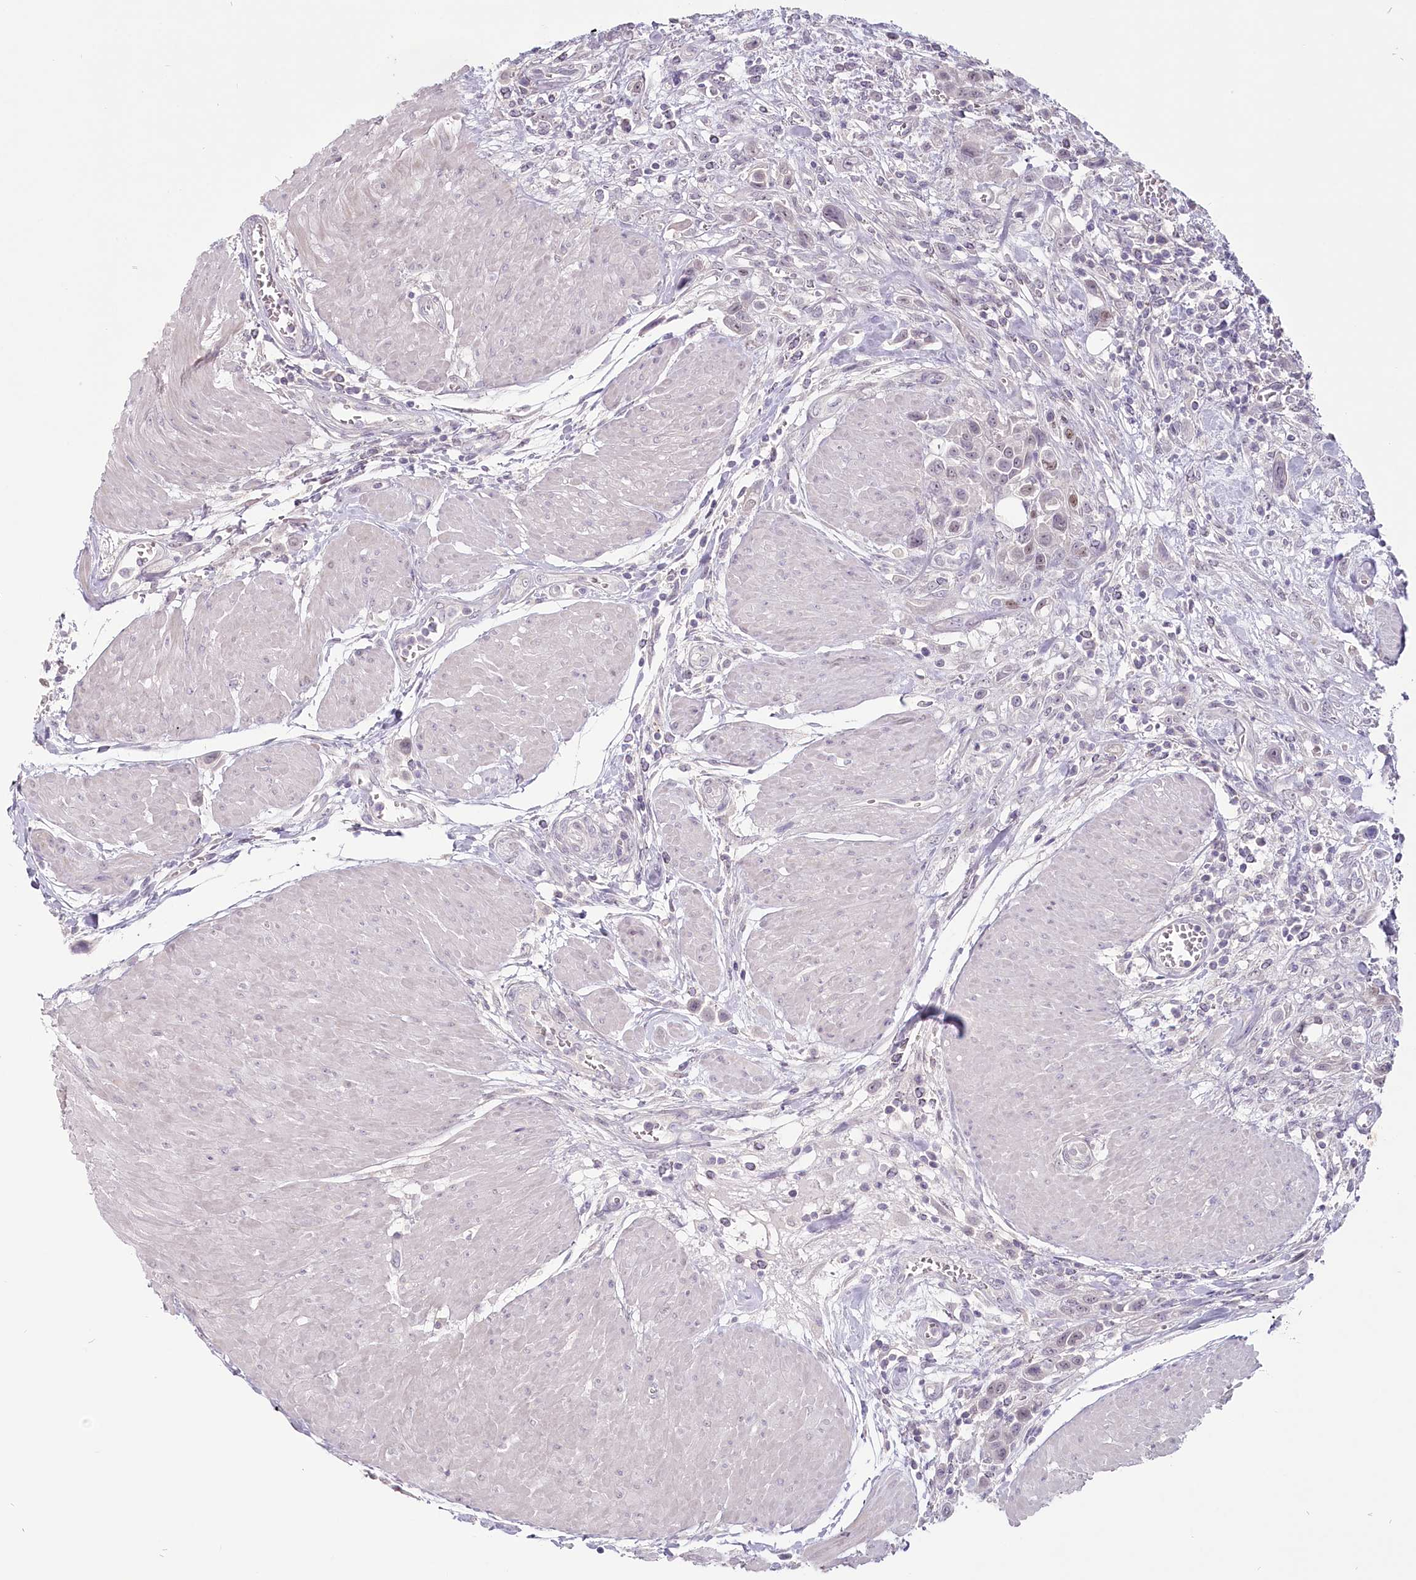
{"staining": {"intensity": "weak", "quantity": "<25%", "location": "nuclear"}, "tissue": "urothelial cancer", "cell_type": "Tumor cells", "image_type": "cancer", "snomed": [{"axis": "morphology", "description": "Urothelial carcinoma, High grade"}, {"axis": "topography", "description": "Urinary bladder"}], "caption": "This is an immunohistochemistry (IHC) photomicrograph of urothelial cancer. There is no expression in tumor cells.", "gene": "USP11", "patient": {"sex": "male", "age": 50}}